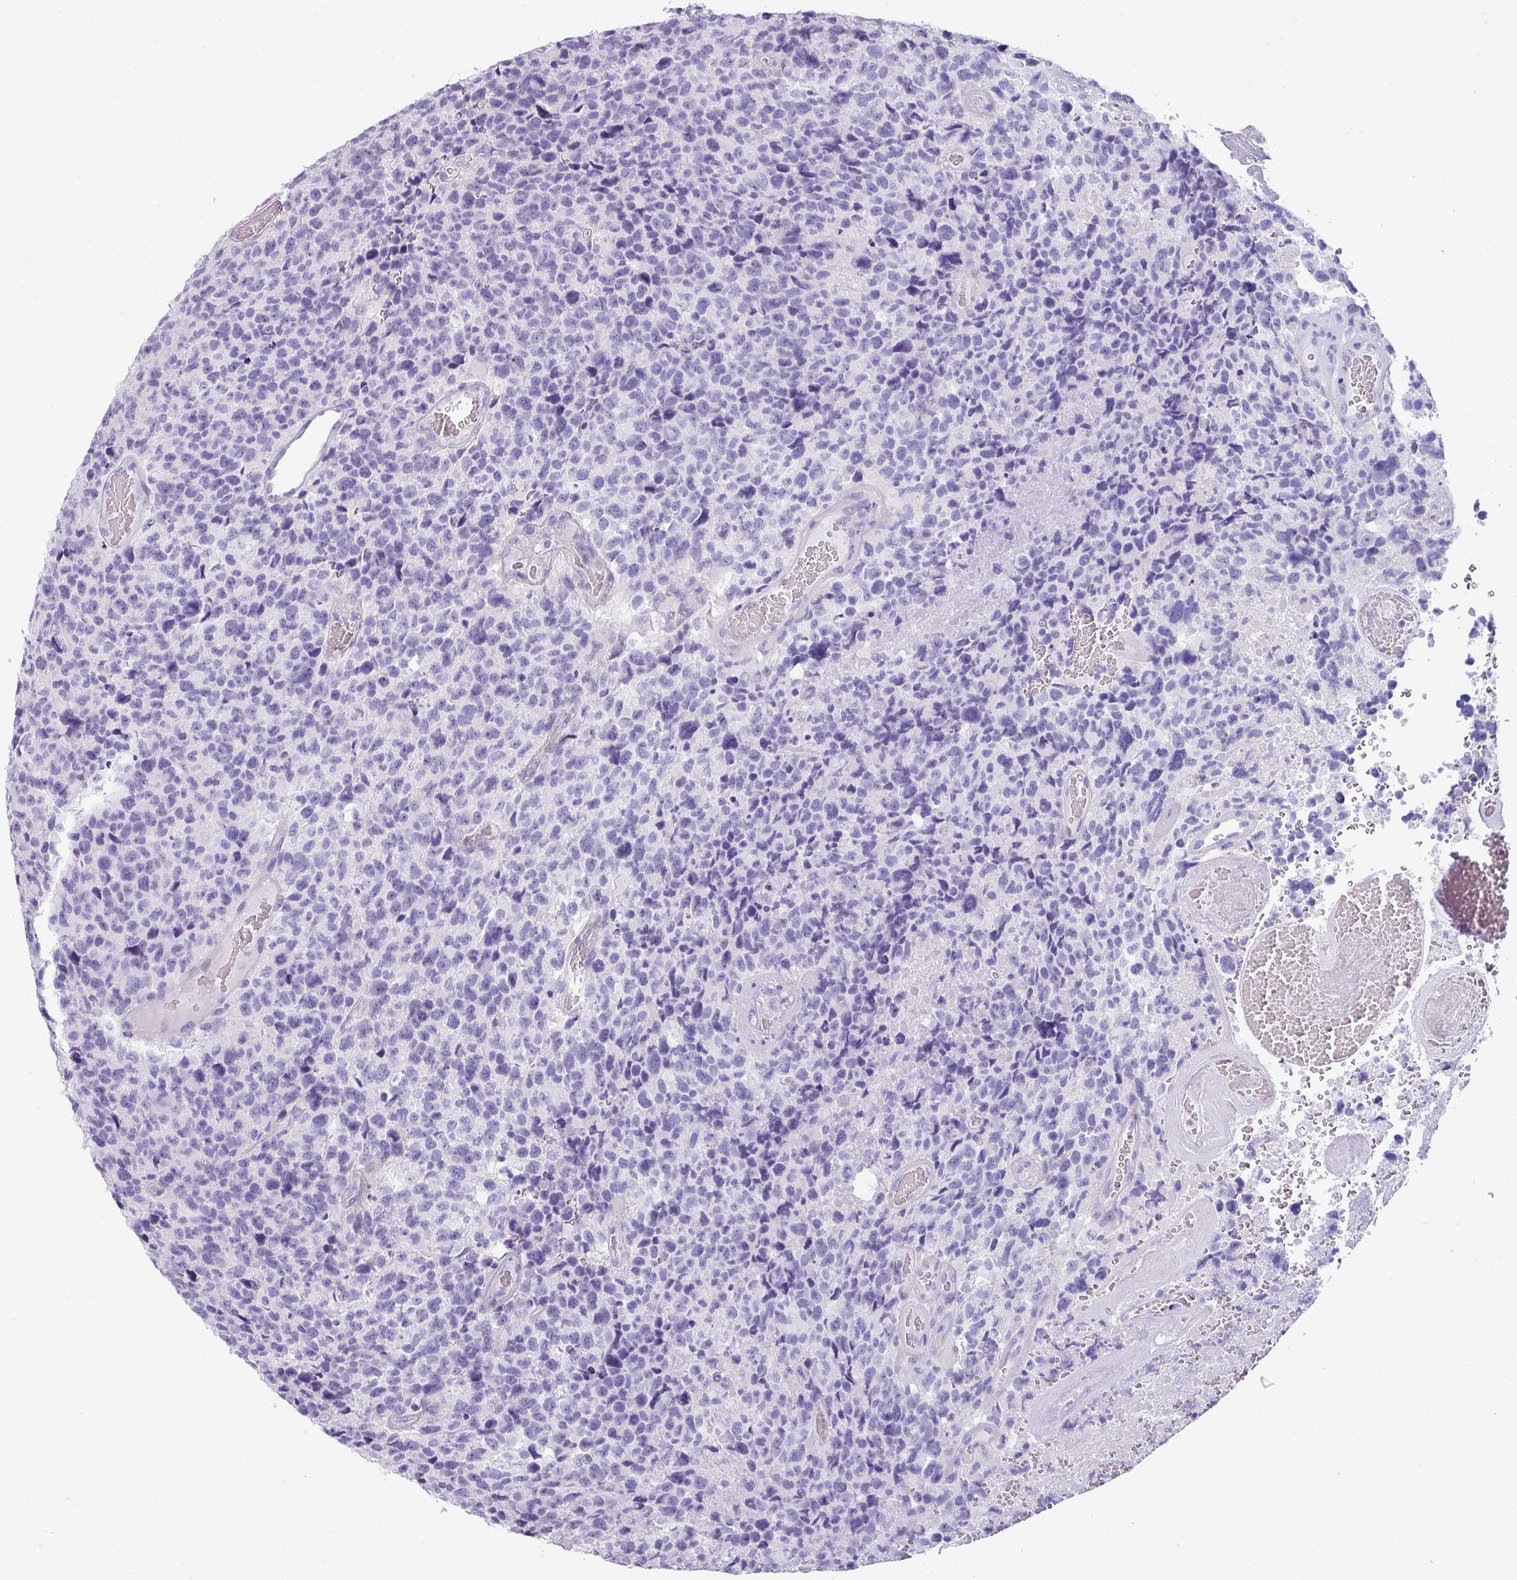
{"staining": {"intensity": "negative", "quantity": "none", "location": "none"}, "tissue": "glioma", "cell_type": "Tumor cells", "image_type": "cancer", "snomed": [{"axis": "morphology", "description": "Glioma, malignant, High grade"}, {"axis": "topography", "description": "Brain"}], "caption": "DAB (3,3'-diaminobenzidine) immunohistochemical staining of human glioma displays no significant expression in tumor cells.", "gene": "VCY1B", "patient": {"sex": "male", "age": 69}}